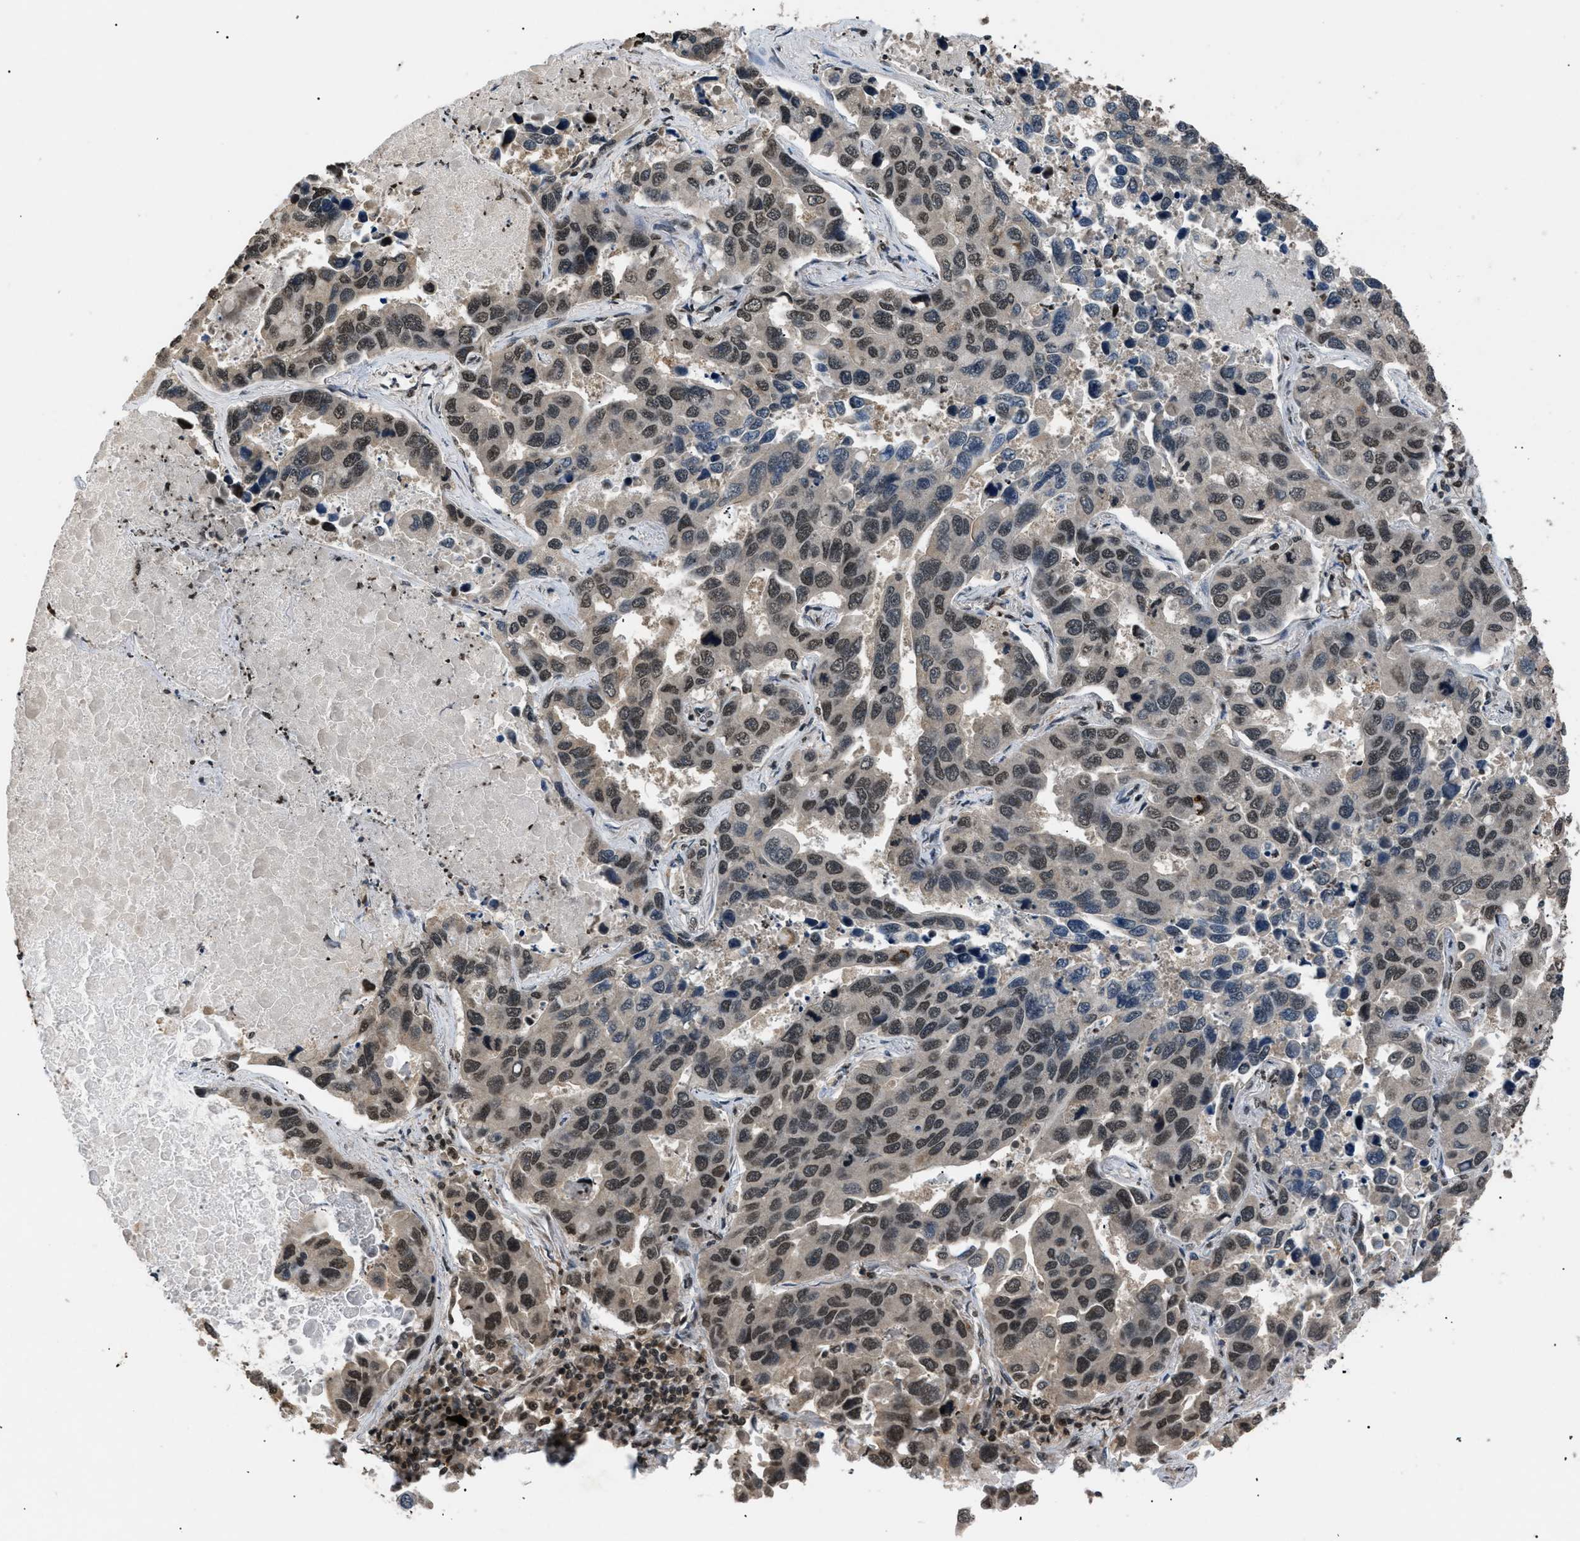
{"staining": {"intensity": "moderate", "quantity": ">75%", "location": "nuclear"}, "tissue": "lung cancer", "cell_type": "Tumor cells", "image_type": "cancer", "snomed": [{"axis": "morphology", "description": "Adenocarcinoma, NOS"}, {"axis": "topography", "description": "Lung"}], "caption": "Immunohistochemistry photomicrograph of human adenocarcinoma (lung) stained for a protein (brown), which exhibits medium levels of moderate nuclear staining in approximately >75% of tumor cells.", "gene": "RBM5", "patient": {"sex": "male", "age": 64}}